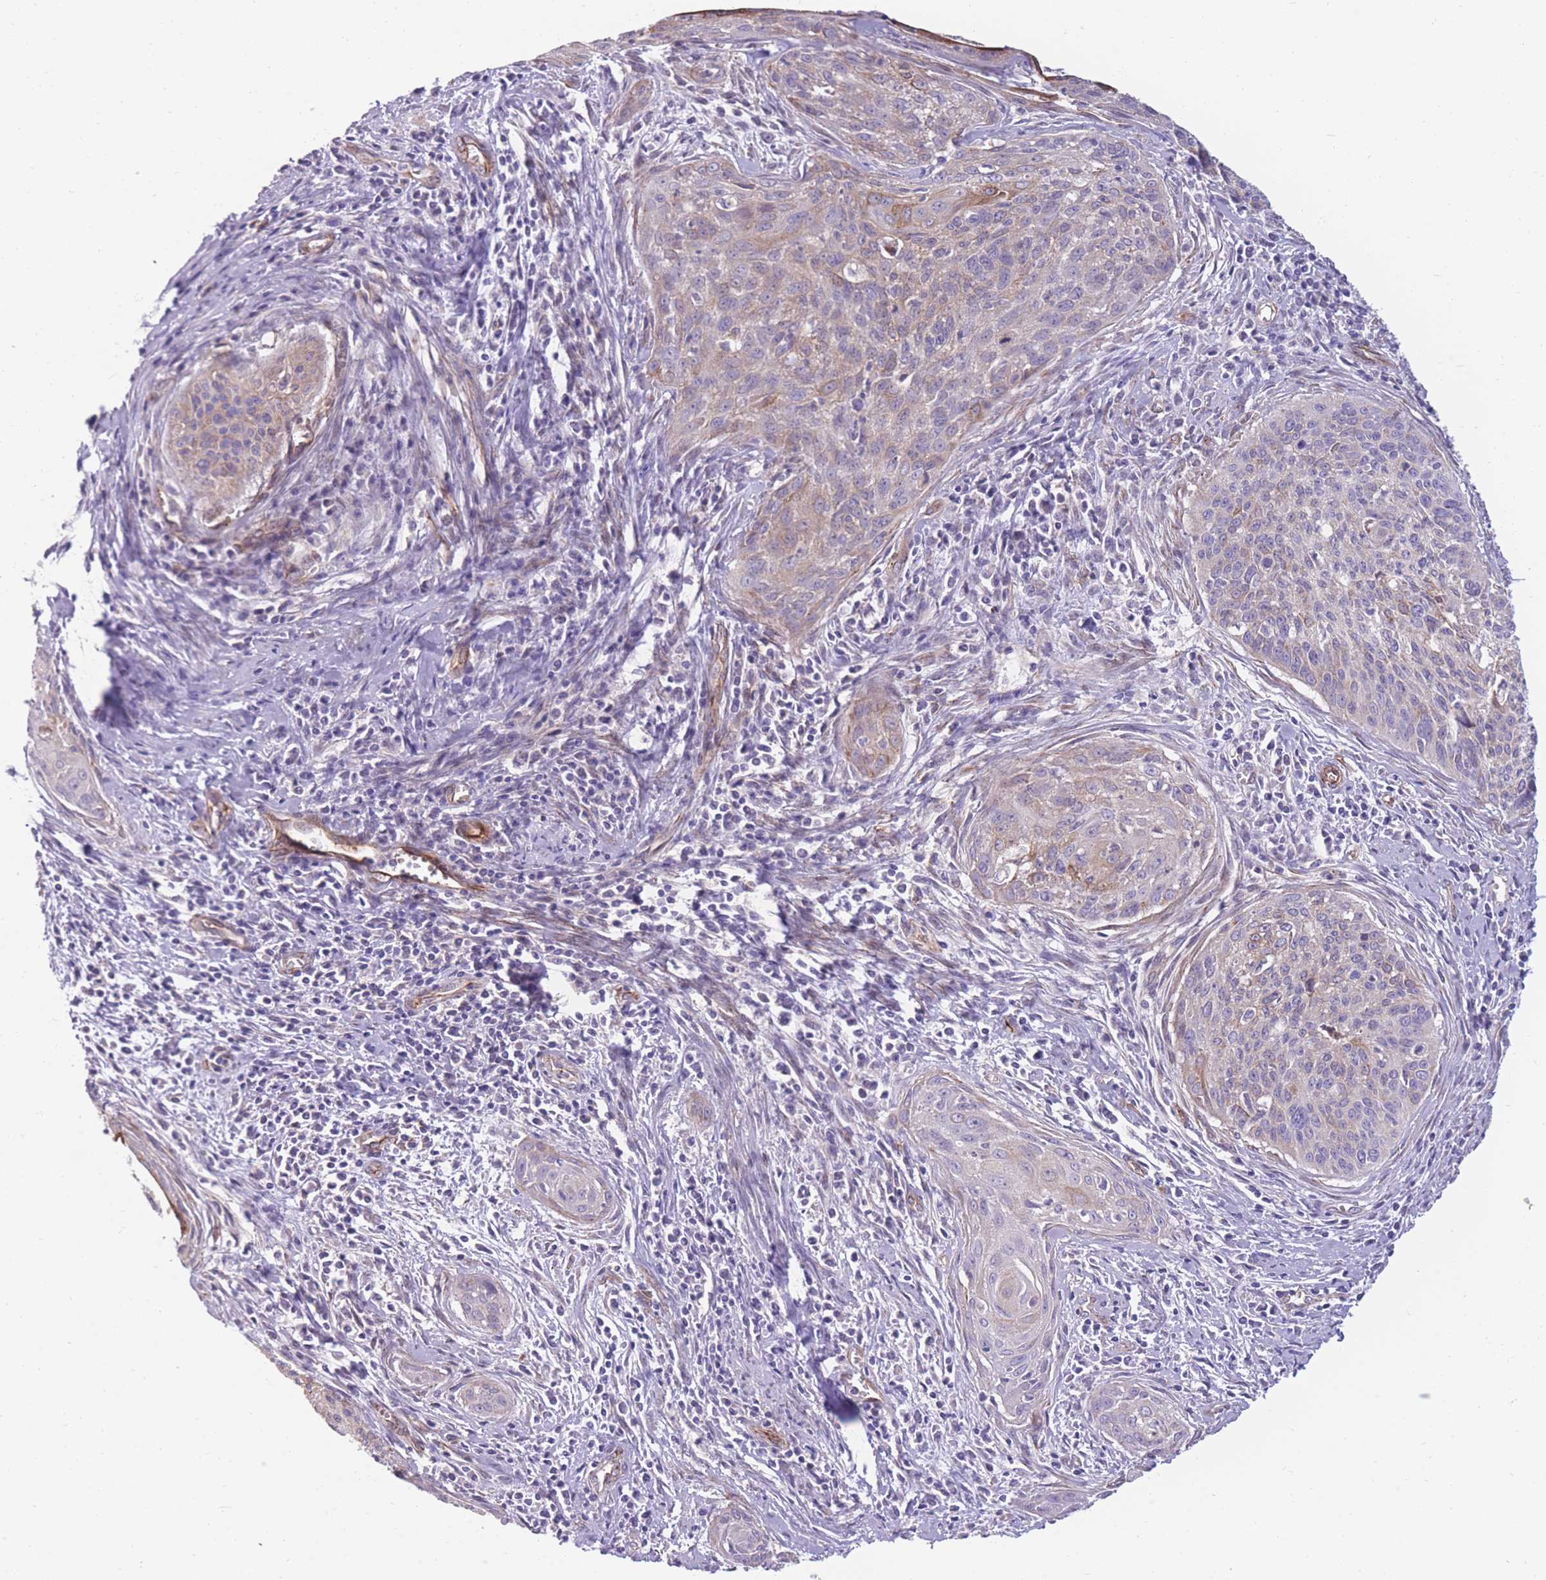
{"staining": {"intensity": "weak", "quantity": "<25%", "location": "cytoplasmic/membranous"}, "tissue": "cervical cancer", "cell_type": "Tumor cells", "image_type": "cancer", "snomed": [{"axis": "morphology", "description": "Squamous cell carcinoma, NOS"}, {"axis": "topography", "description": "Cervix"}], "caption": "DAB (3,3'-diaminobenzidine) immunohistochemical staining of cervical cancer demonstrates no significant positivity in tumor cells. Nuclei are stained in blue.", "gene": "RGS11", "patient": {"sex": "female", "age": 55}}